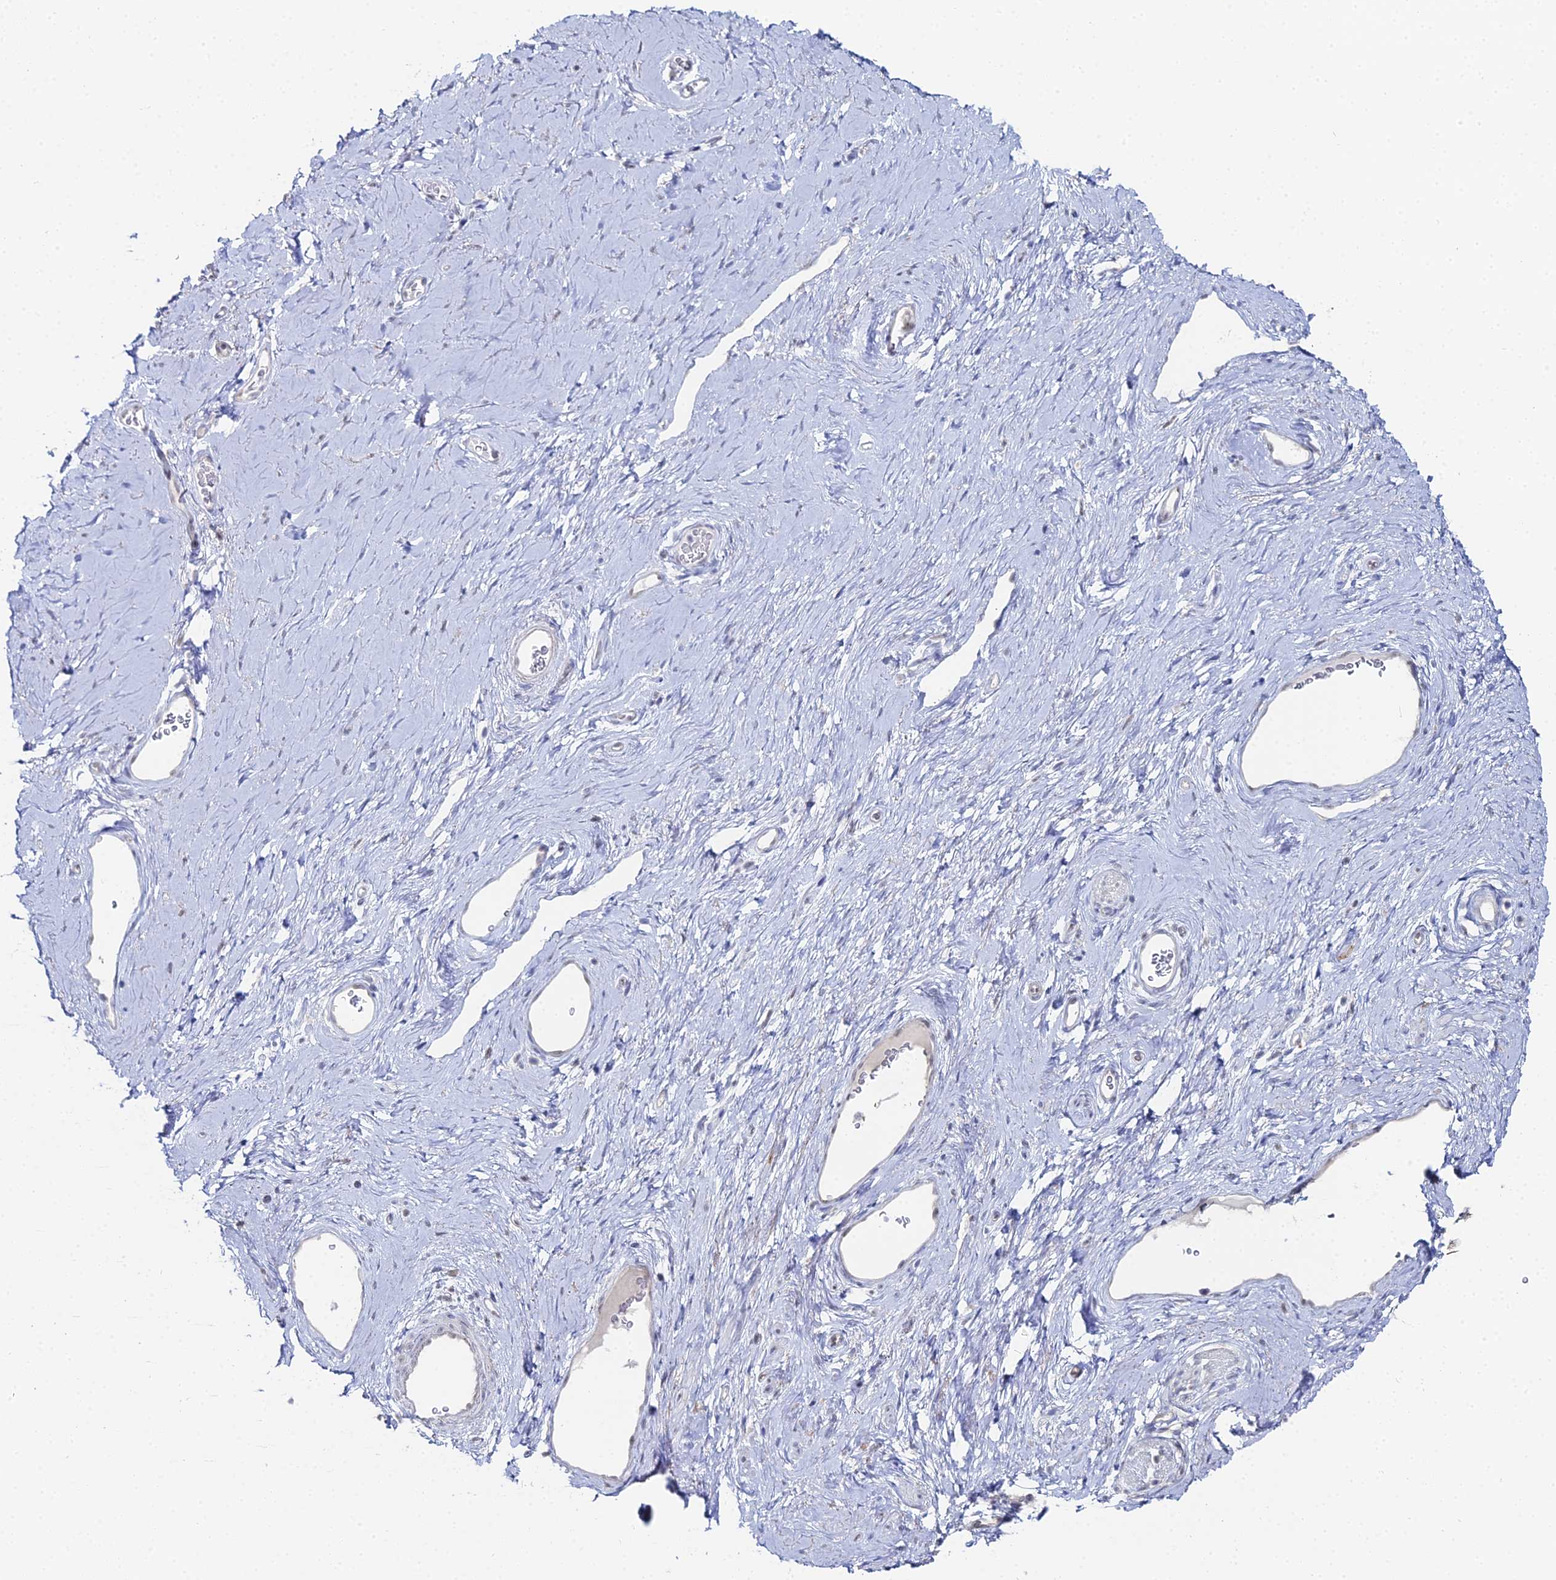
{"staining": {"intensity": "negative", "quantity": "none", "location": "none"}, "tissue": "adipose tissue", "cell_type": "Adipocytes", "image_type": "normal", "snomed": [{"axis": "morphology", "description": "Normal tissue, NOS"}, {"axis": "morphology", "description": "Adenocarcinoma, NOS"}, {"axis": "topography", "description": "Rectum"}, {"axis": "topography", "description": "Vagina"}, {"axis": "topography", "description": "Peripheral nerve tissue"}], "caption": "Photomicrograph shows no protein positivity in adipocytes of normal adipose tissue. (DAB (3,3'-diaminobenzidine) immunohistochemistry (IHC) visualized using brightfield microscopy, high magnification).", "gene": "THAP4", "patient": {"sex": "female", "age": 71}}